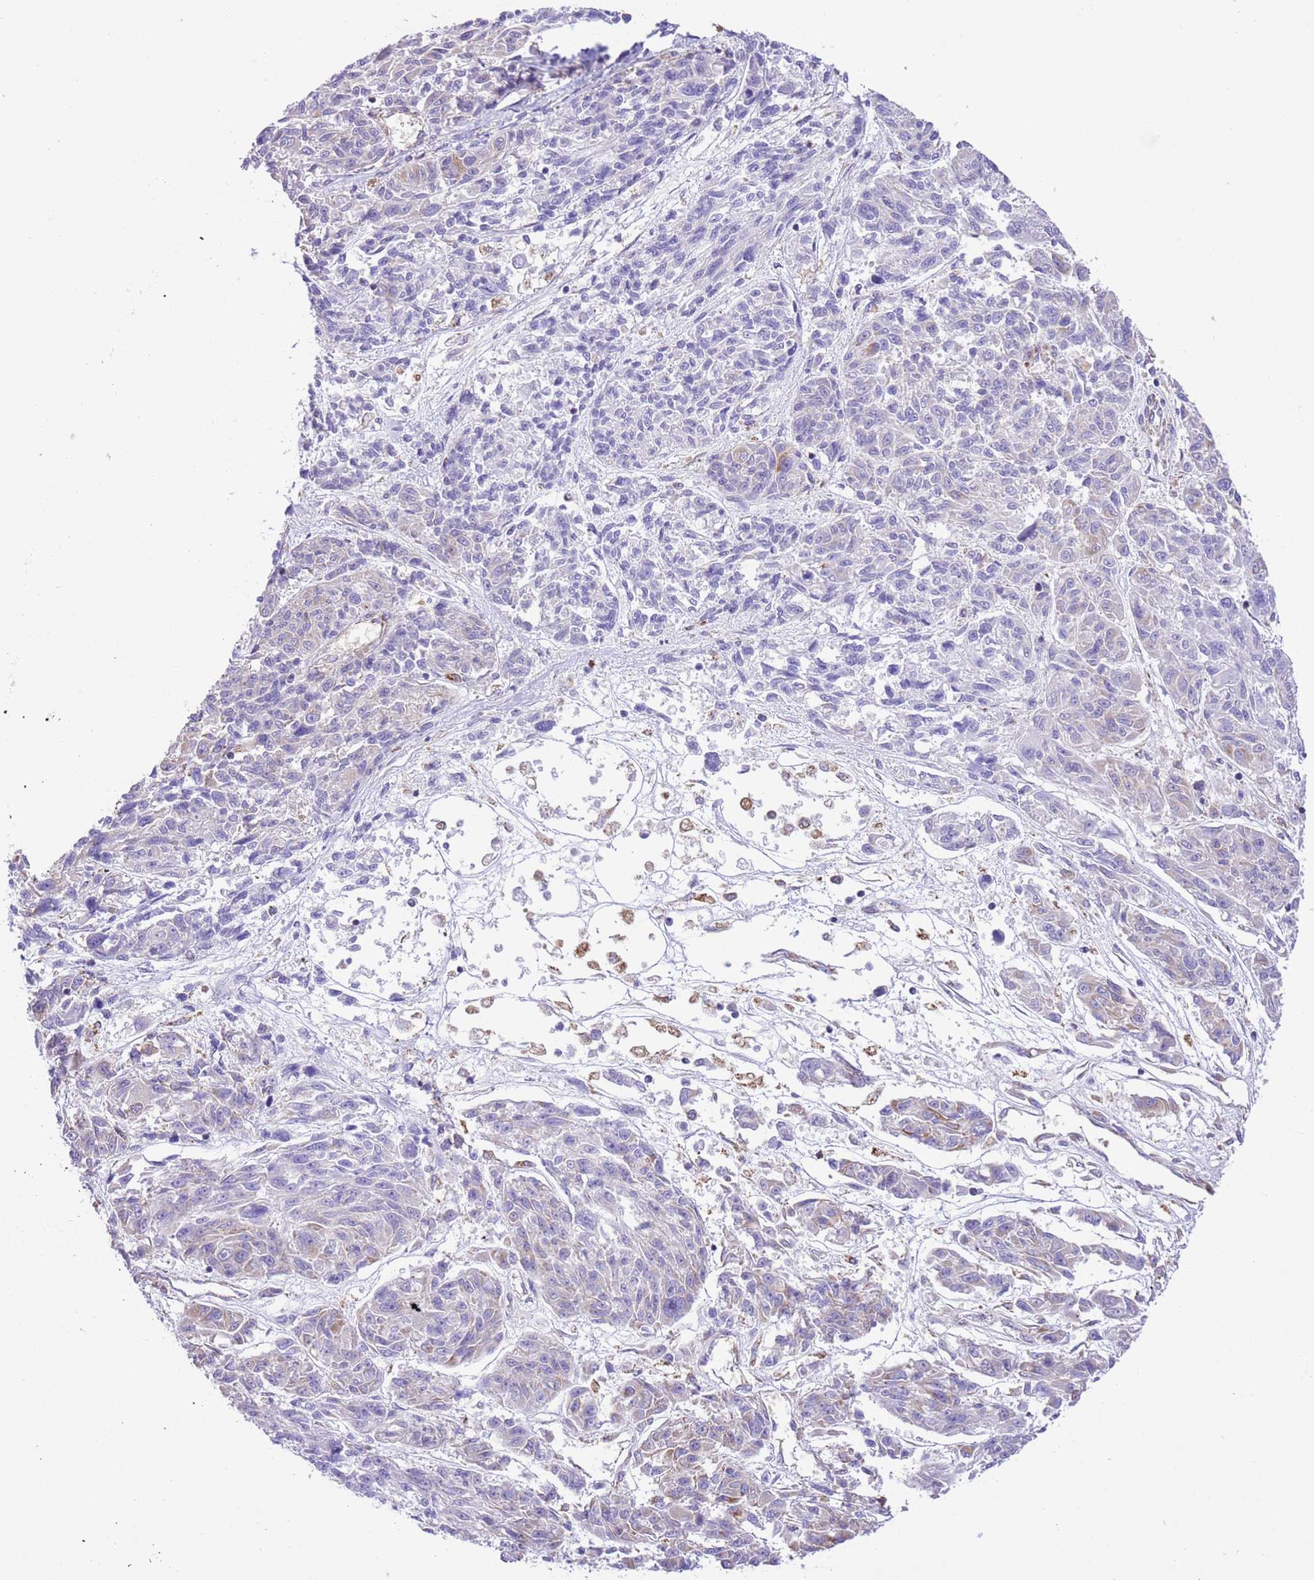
{"staining": {"intensity": "negative", "quantity": "none", "location": "none"}, "tissue": "melanoma", "cell_type": "Tumor cells", "image_type": "cancer", "snomed": [{"axis": "morphology", "description": "Malignant melanoma, NOS"}, {"axis": "topography", "description": "Skin"}], "caption": "Melanoma stained for a protein using immunohistochemistry (IHC) displays no staining tumor cells.", "gene": "SS18L2", "patient": {"sex": "male", "age": 53}}